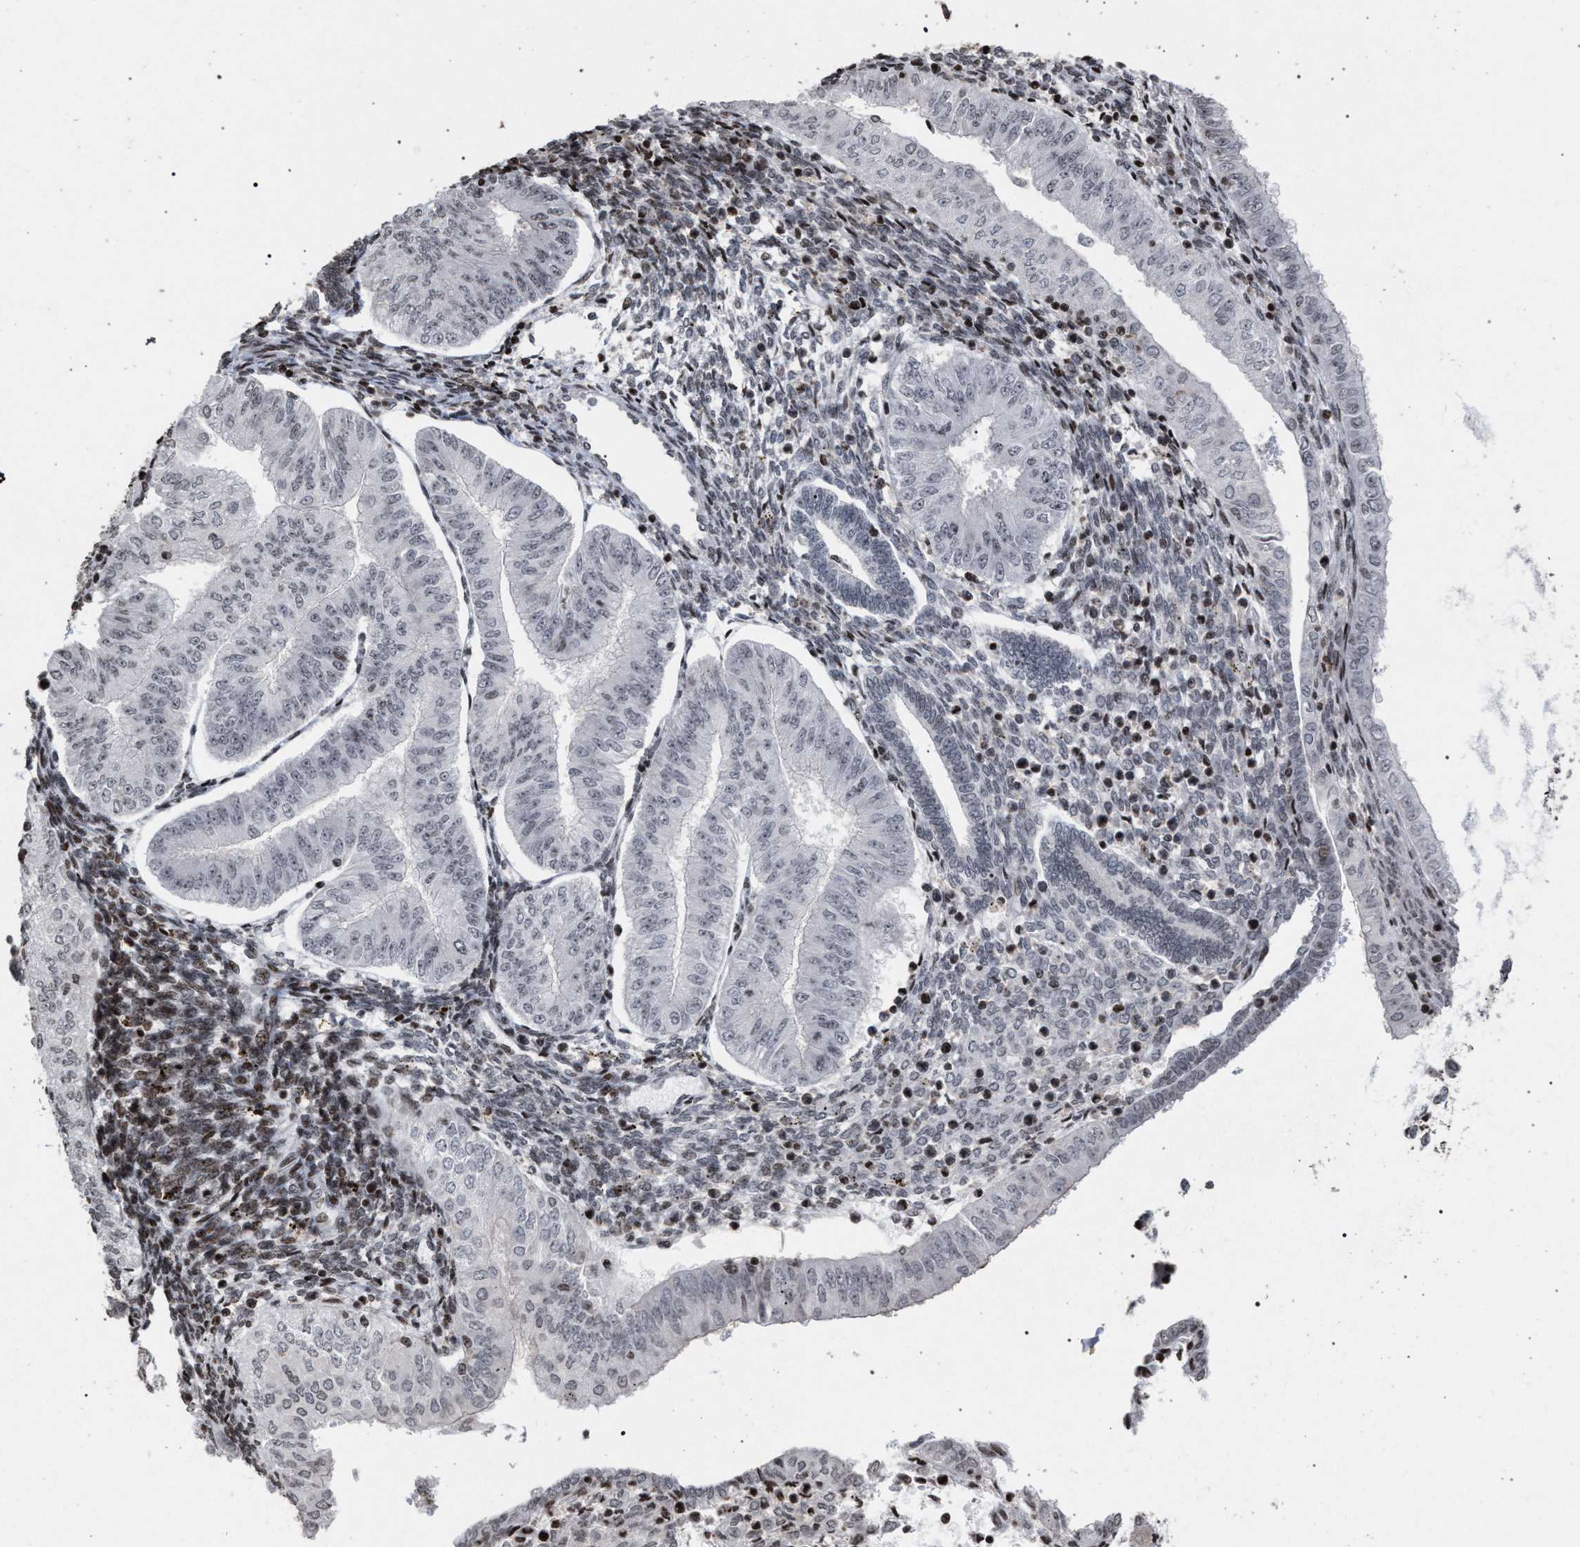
{"staining": {"intensity": "negative", "quantity": "none", "location": "none"}, "tissue": "endometrial cancer", "cell_type": "Tumor cells", "image_type": "cancer", "snomed": [{"axis": "morphology", "description": "Normal tissue, NOS"}, {"axis": "morphology", "description": "Adenocarcinoma, NOS"}, {"axis": "topography", "description": "Endometrium"}], "caption": "Tumor cells show no significant staining in endometrial adenocarcinoma.", "gene": "FOXD3", "patient": {"sex": "female", "age": 53}}